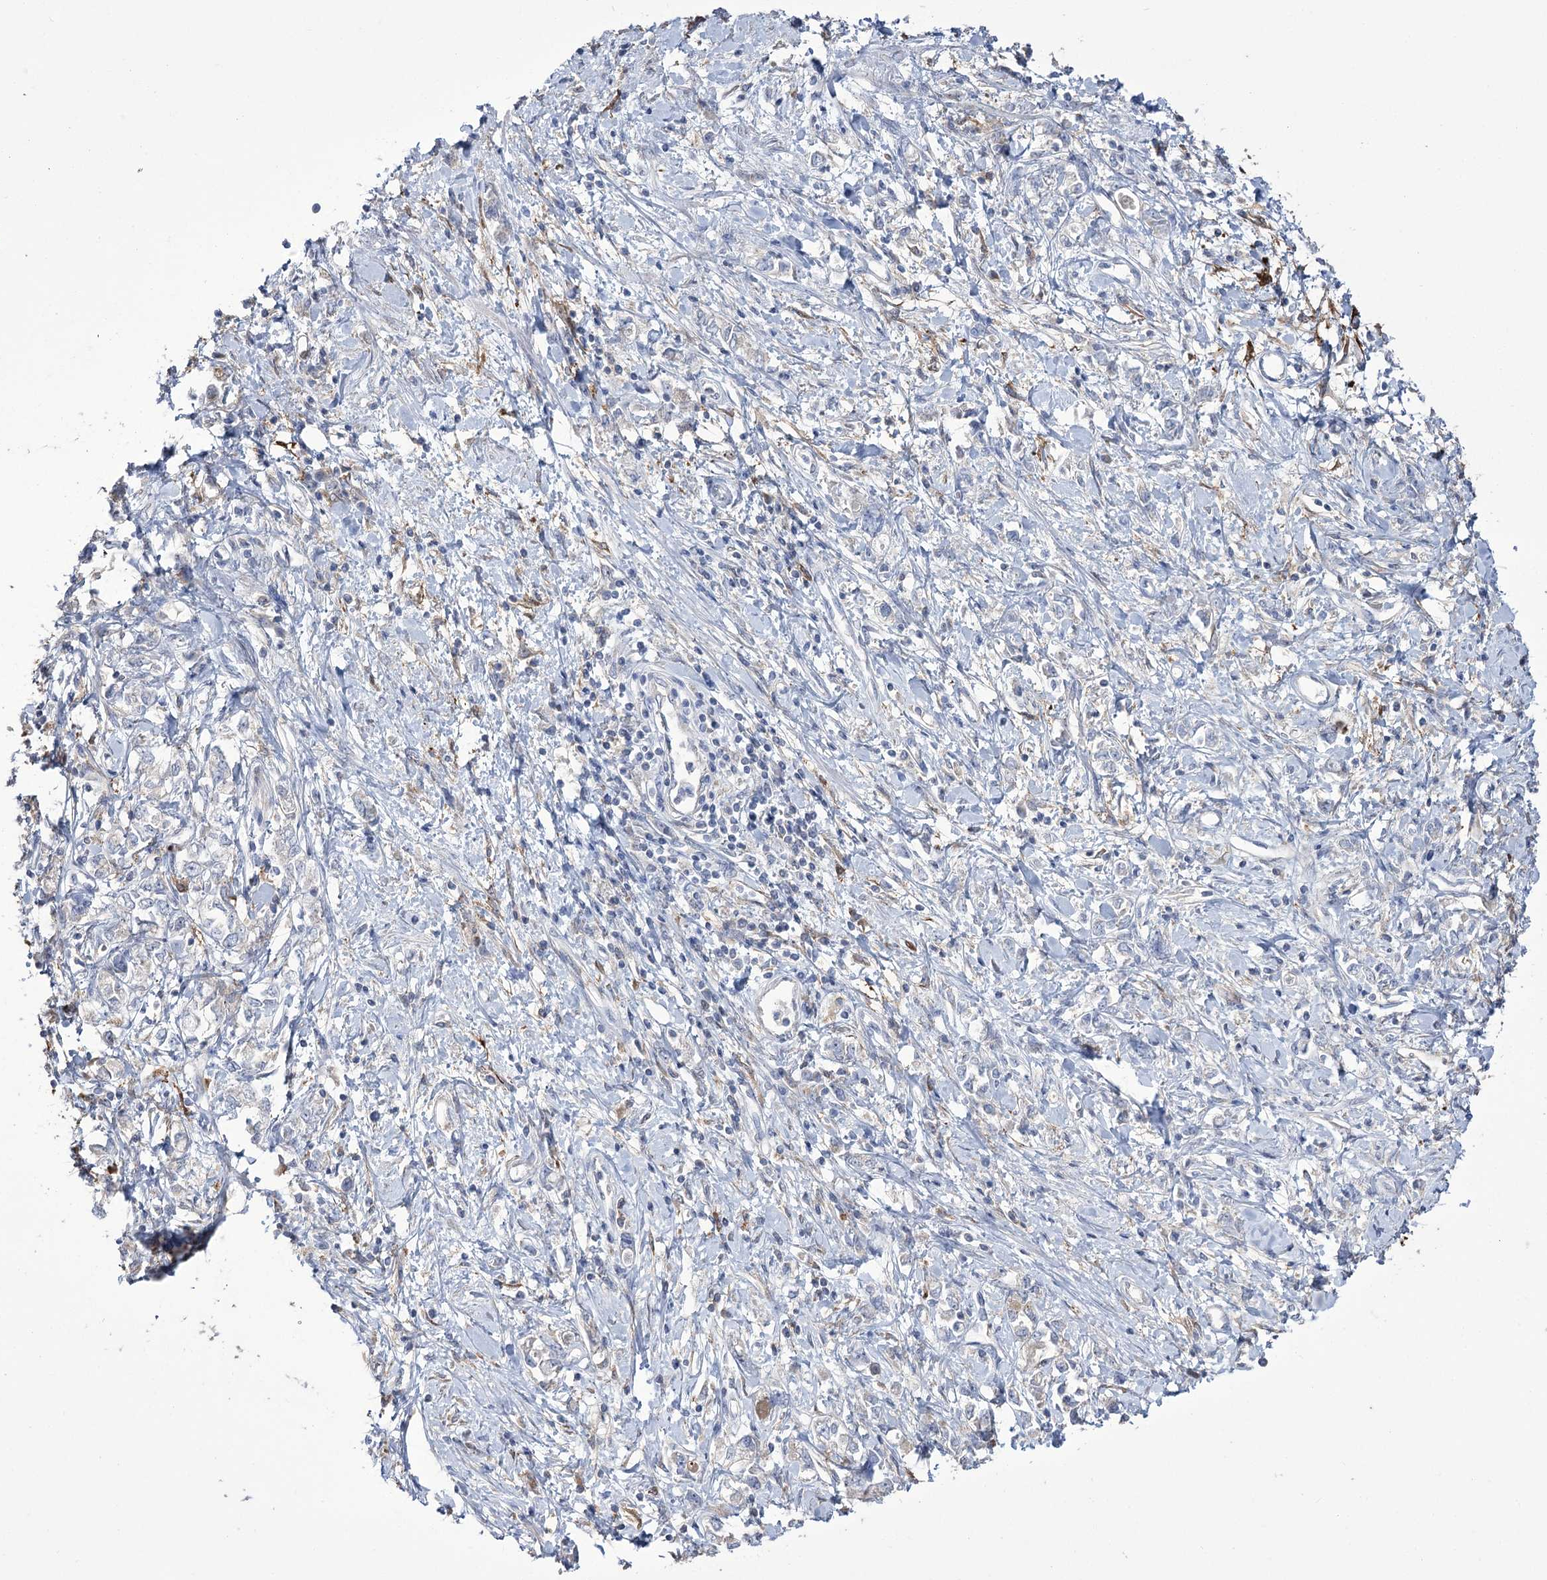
{"staining": {"intensity": "negative", "quantity": "none", "location": "none"}, "tissue": "stomach cancer", "cell_type": "Tumor cells", "image_type": "cancer", "snomed": [{"axis": "morphology", "description": "Adenocarcinoma, NOS"}, {"axis": "topography", "description": "Stomach"}], "caption": "High power microscopy image of an IHC photomicrograph of stomach cancer, revealing no significant positivity in tumor cells. Brightfield microscopy of immunohistochemistry (IHC) stained with DAB (brown) and hematoxylin (blue), captured at high magnification.", "gene": "ZNF622", "patient": {"sex": "female", "age": 76}}